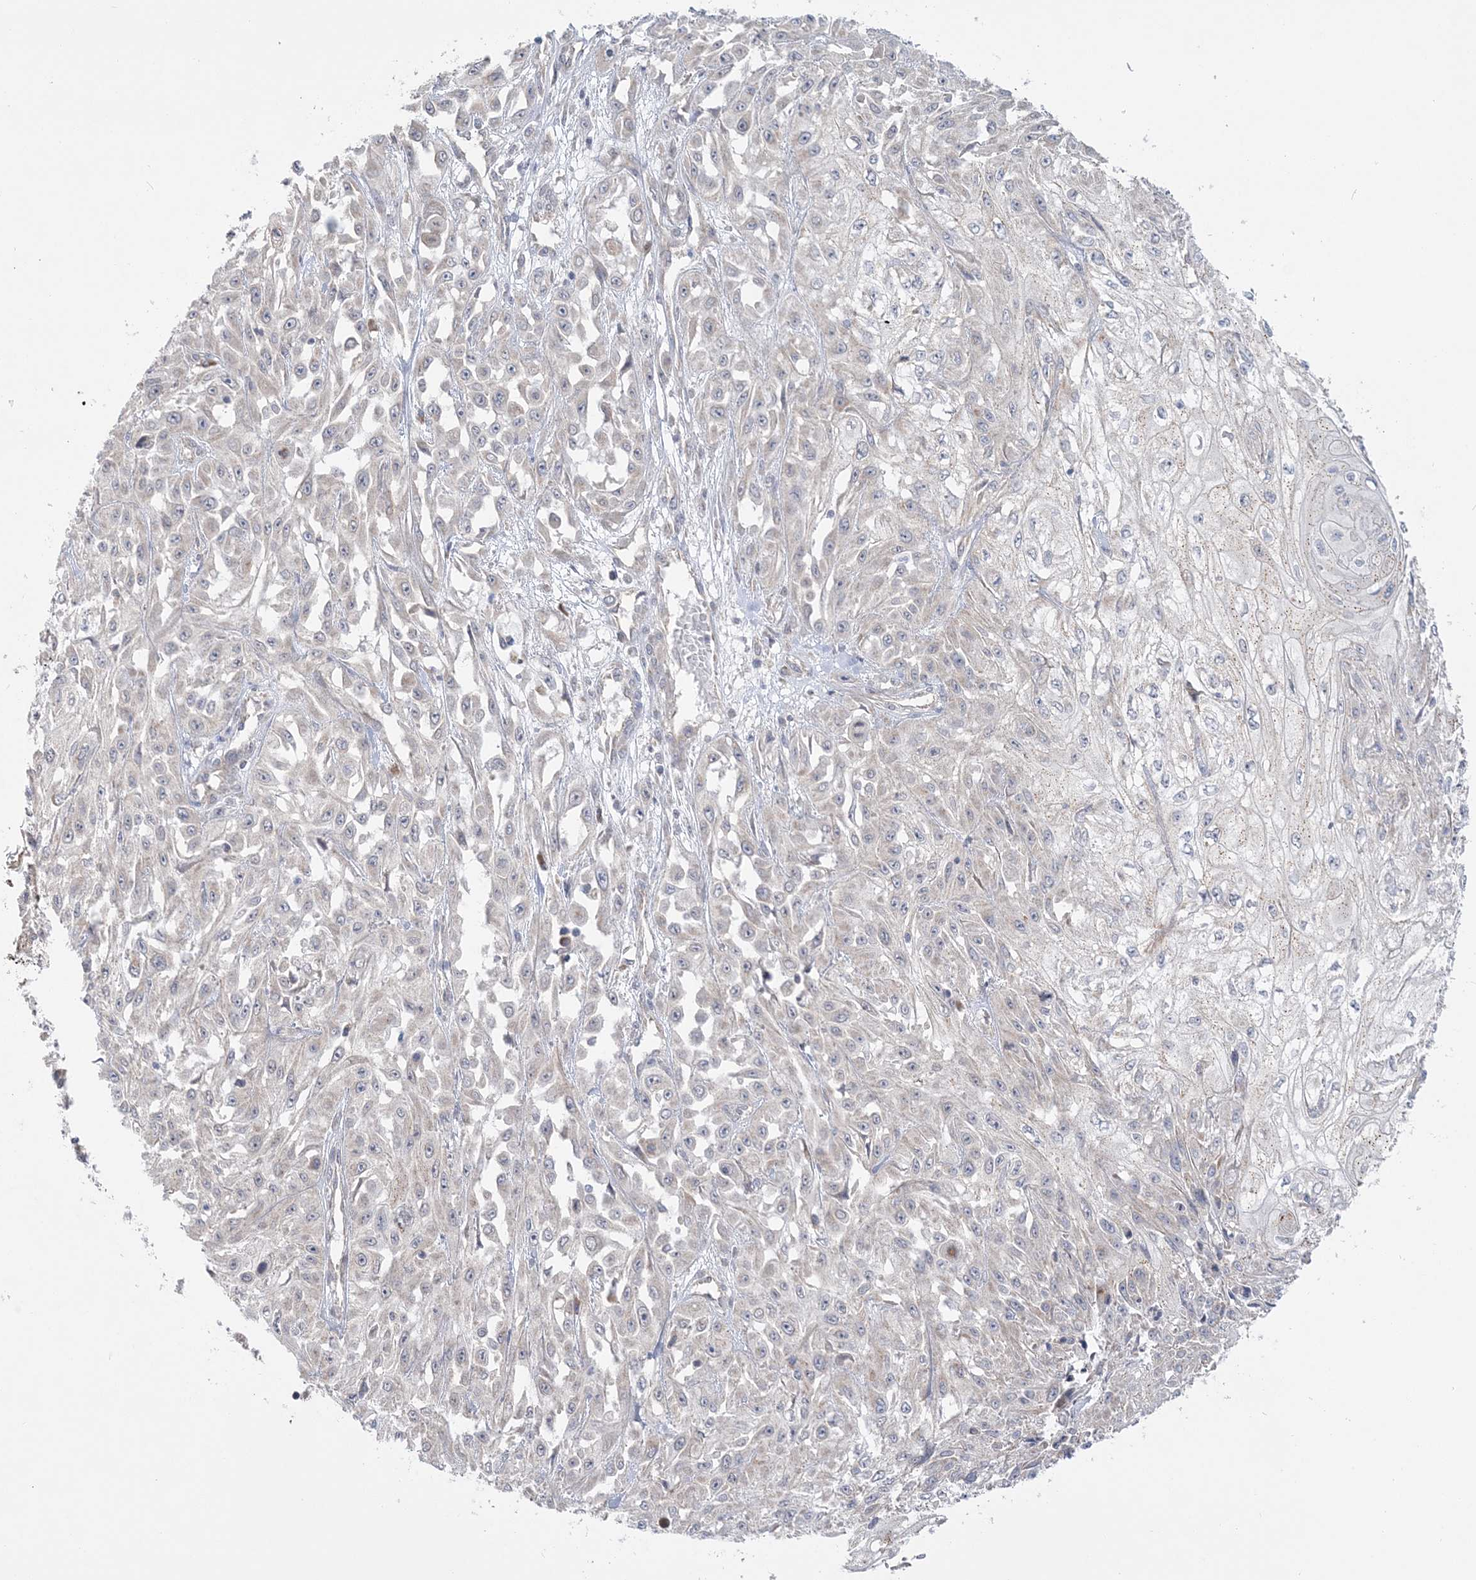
{"staining": {"intensity": "negative", "quantity": "none", "location": "none"}, "tissue": "skin cancer", "cell_type": "Tumor cells", "image_type": "cancer", "snomed": [{"axis": "morphology", "description": "Squamous cell carcinoma, NOS"}, {"axis": "morphology", "description": "Squamous cell carcinoma, metastatic, NOS"}, {"axis": "topography", "description": "Skin"}, {"axis": "topography", "description": "Lymph node"}], "caption": "Image shows no significant protein staining in tumor cells of squamous cell carcinoma (skin).", "gene": "MMADHC", "patient": {"sex": "male", "age": 75}}